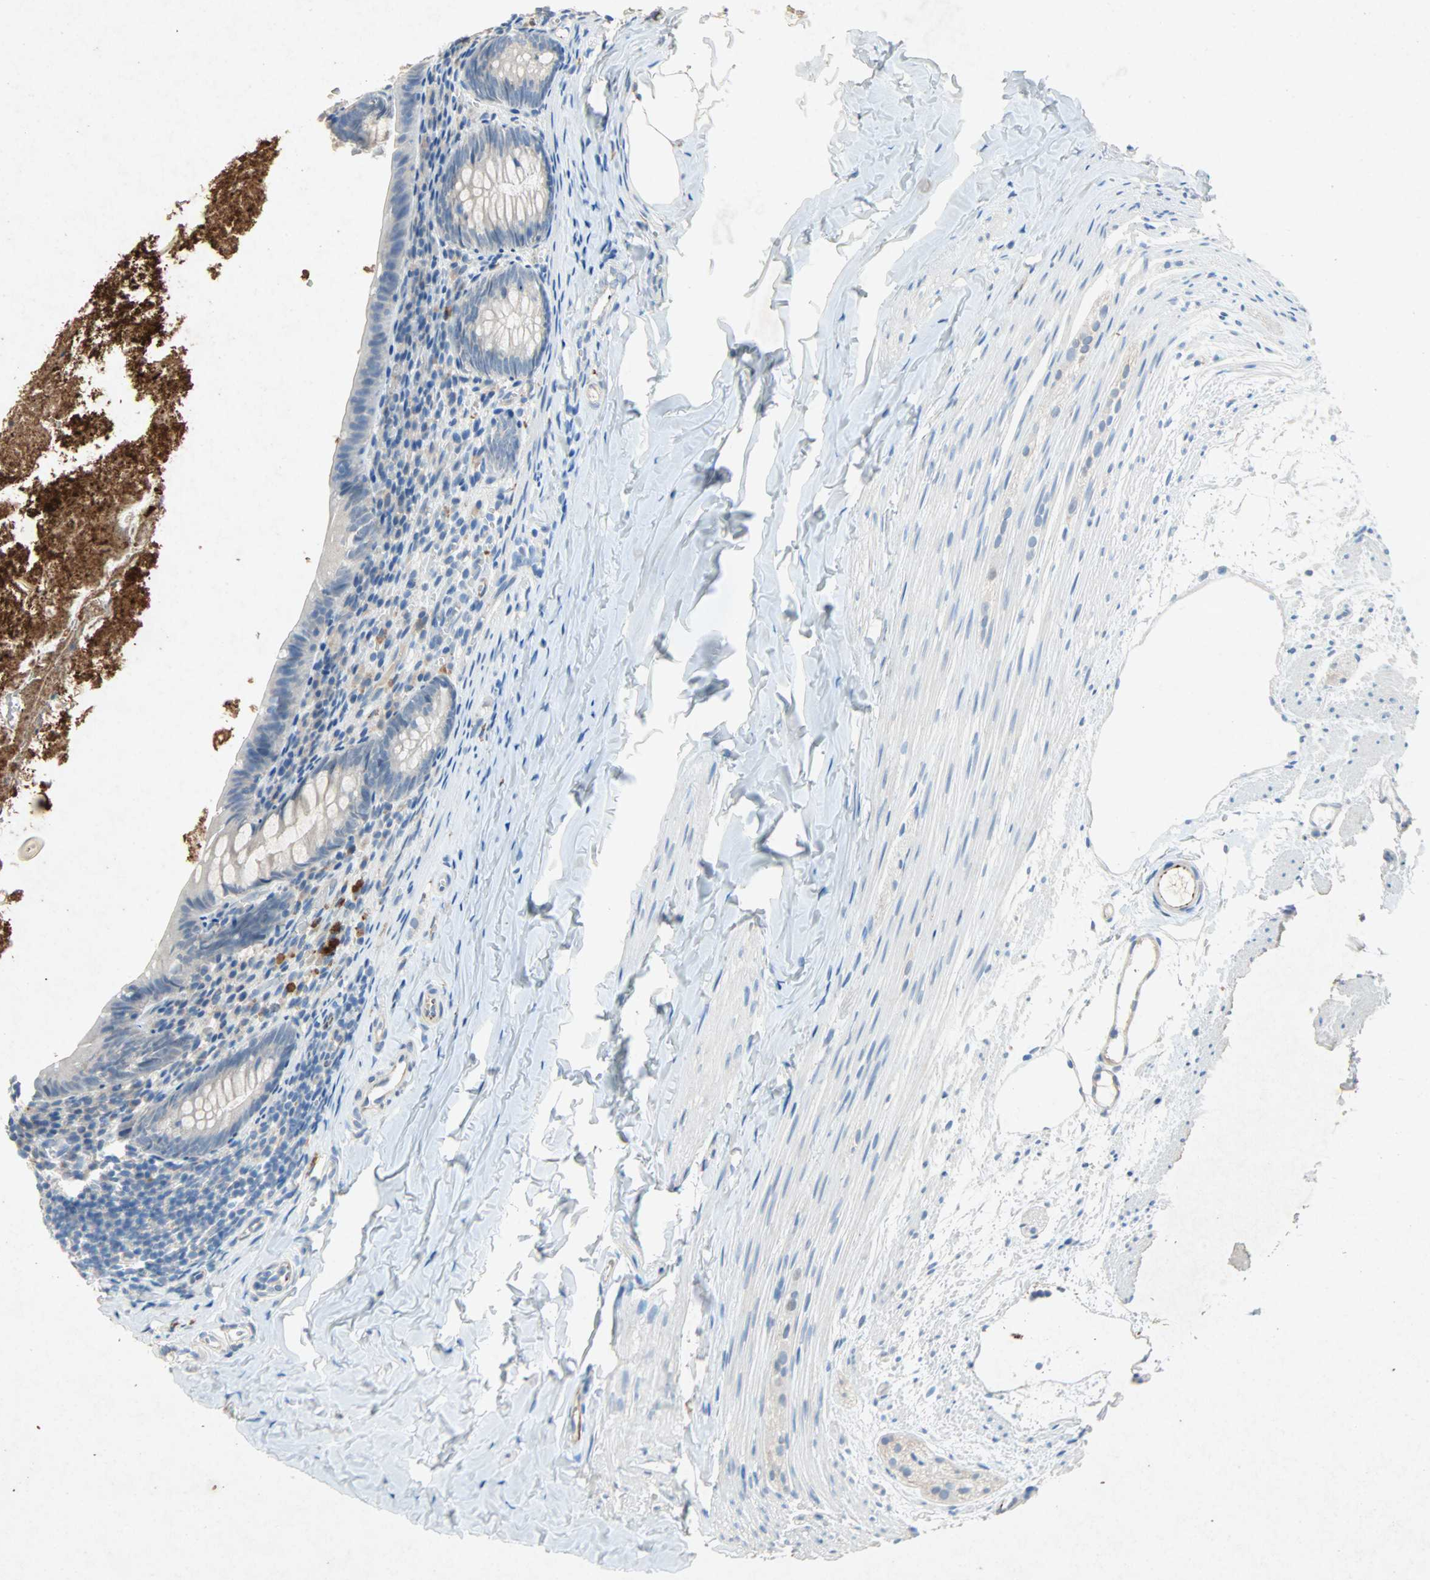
{"staining": {"intensity": "negative", "quantity": "none", "location": "none"}, "tissue": "appendix", "cell_type": "Glandular cells", "image_type": "normal", "snomed": [{"axis": "morphology", "description": "Normal tissue, NOS"}, {"axis": "topography", "description": "Appendix"}], "caption": "Histopathology image shows no protein staining in glandular cells of benign appendix.", "gene": "PCDHB2", "patient": {"sex": "female", "age": 10}}